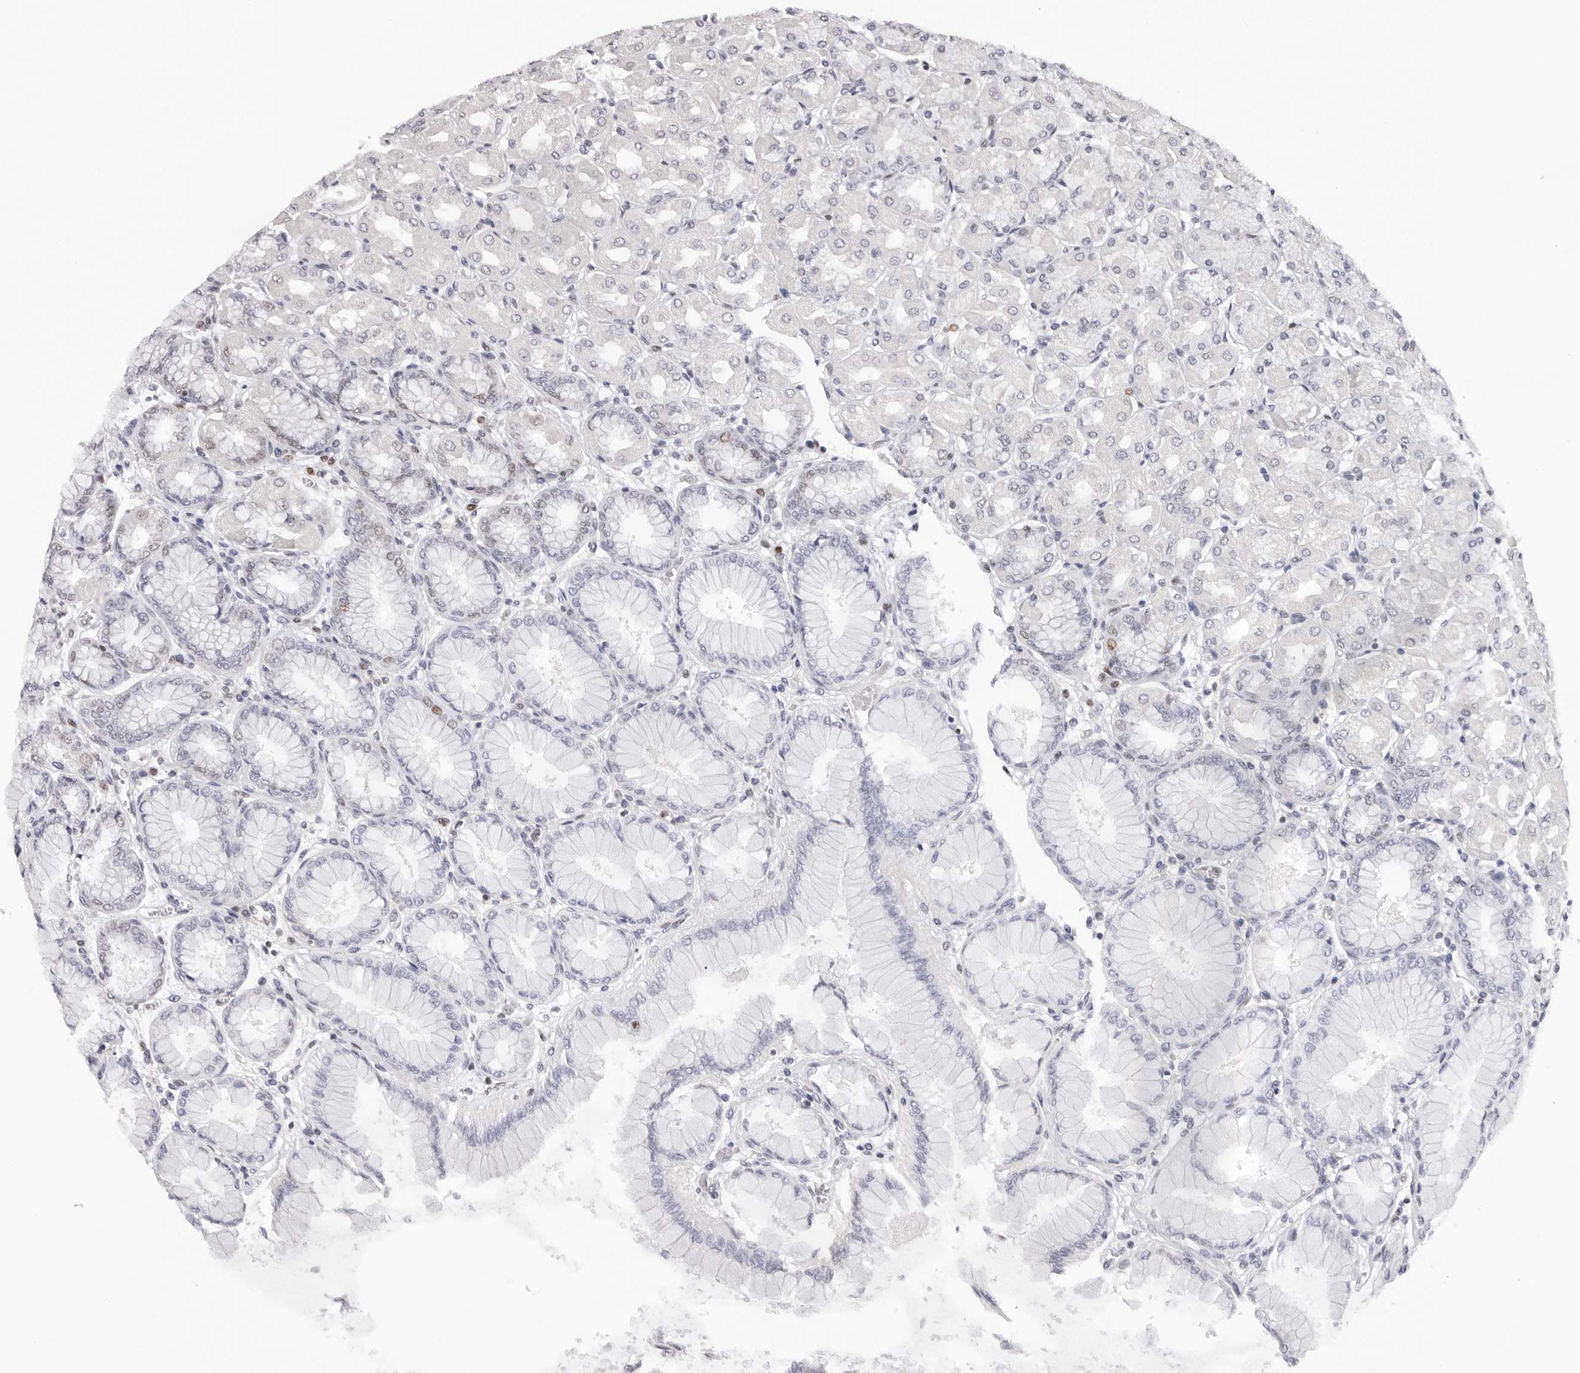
{"staining": {"intensity": "weak", "quantity": "25%-75%", "location": "nuclear"}, "tissue": "stomach", "cell_type": "Glandular cells", "image_type": "normal", "snomed": [{"axis": "morphology", "description": "Normal tissue, NOS"}, {"axis": "topography", "description": "Stomach, upper"}], "caption": "Protein expression analysis of unremarkable stomach exhibits weak nuclear expression in approximately 25%-75% of glandular cells. The staining is performed using DAB (3,3'-diaminobenzidine) brown chromogen to label protein expression. The nuclei are counter-stained blue using hematoxylin.", "gene": "OGG1", "patient": {"sex": "female", "age": 56}}